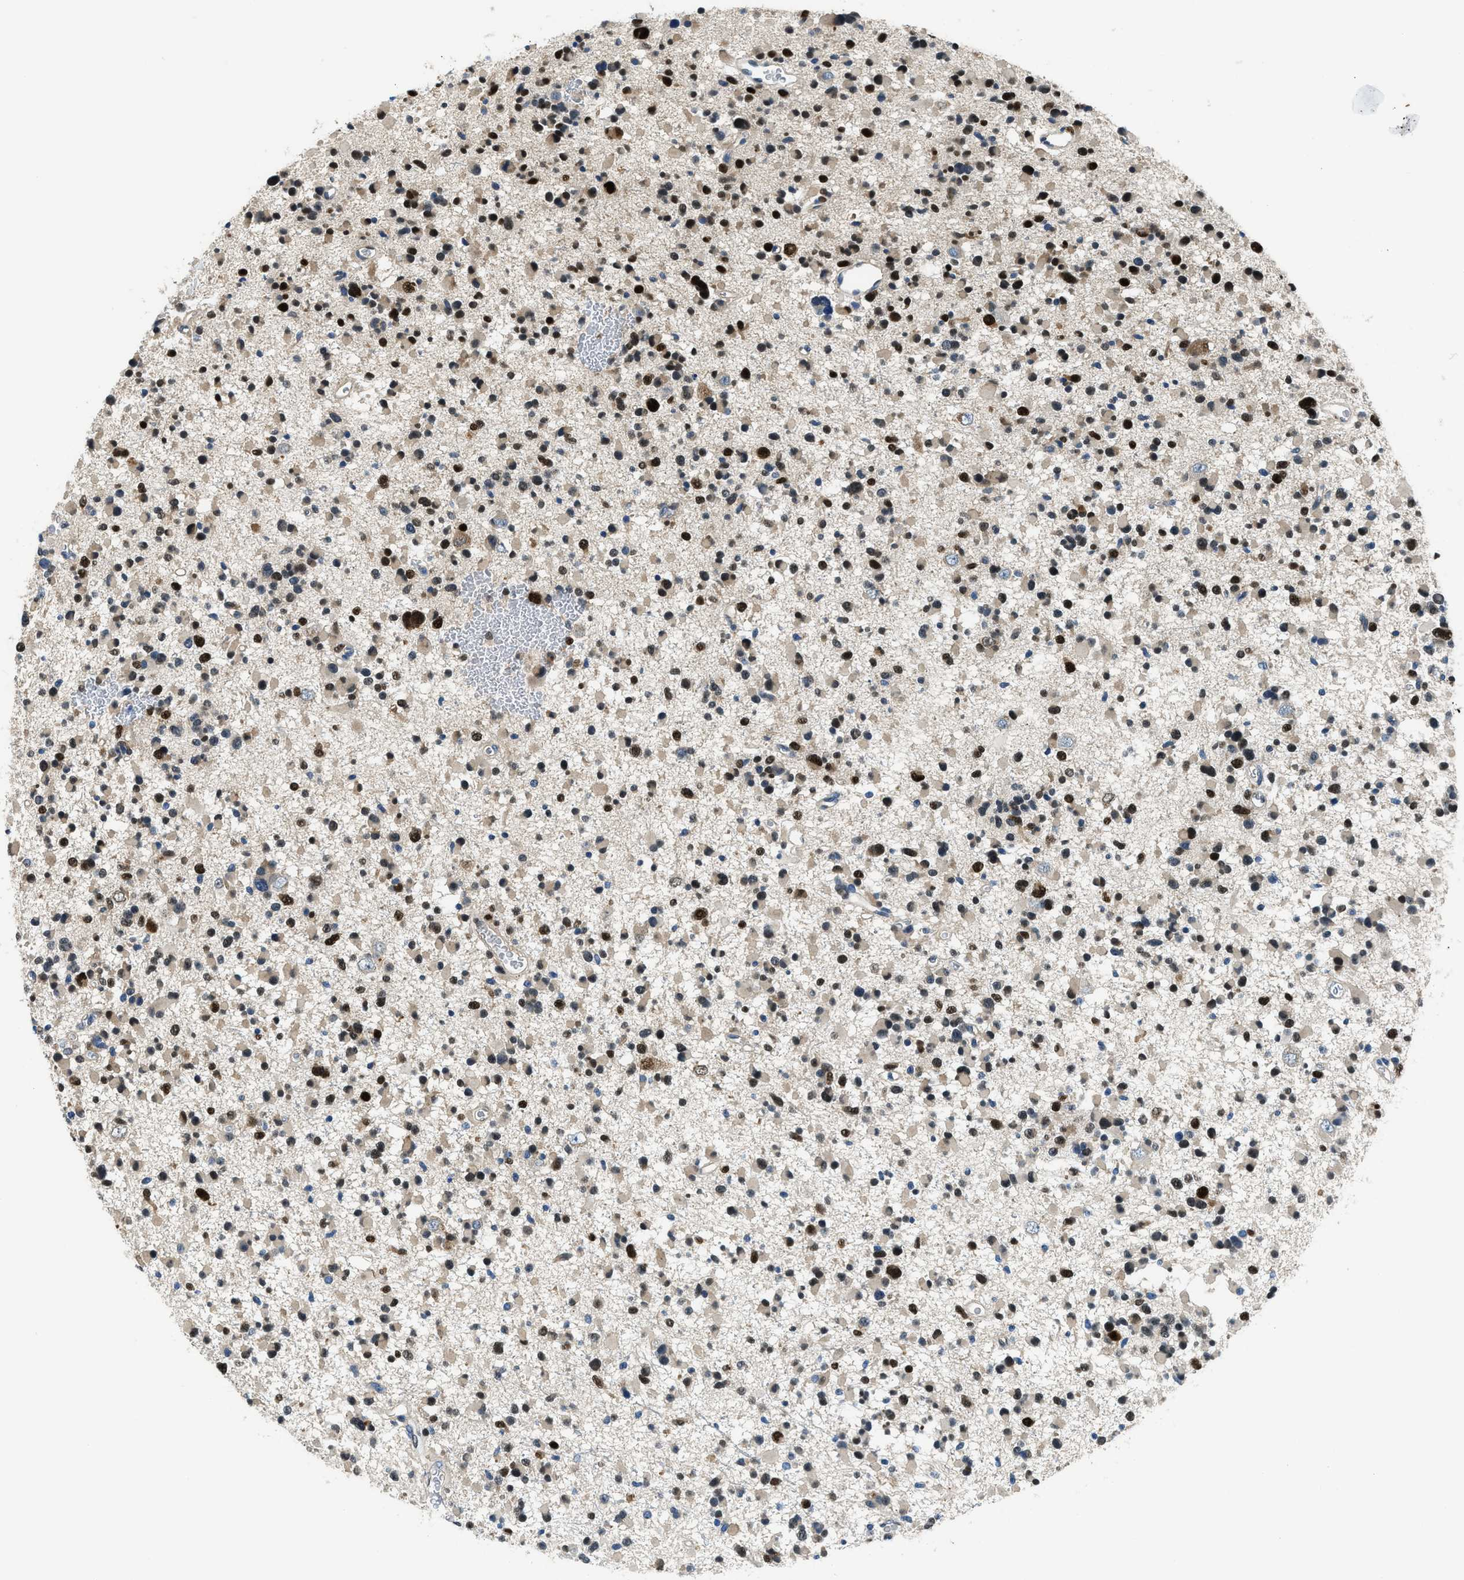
{"staining": {"intensity": "strong", "quantity": ">75%", "location": "nuclear"}, "tissue": "glioma", "cell_type": "Tumor cells", "image_type": "cancer", "snomed": [{"axis": "morphology", "description": "Glioma, malignant, Low grade"}, {"axis": "topography", "description": "Brain"}], "caption": "Immunohistochemistry staining of malignant glioma (low-grade), which exhibits high levels of strong nuclear staining in approximately >75% of tumor cells indicating strong nuclear protein expression. The staining was performed using DAB (brown) for protein detection and nuclei were counterstained in hematoxylin (blue).", "gene": "TOX", "patient": {"sex": "female", "age": 22}}